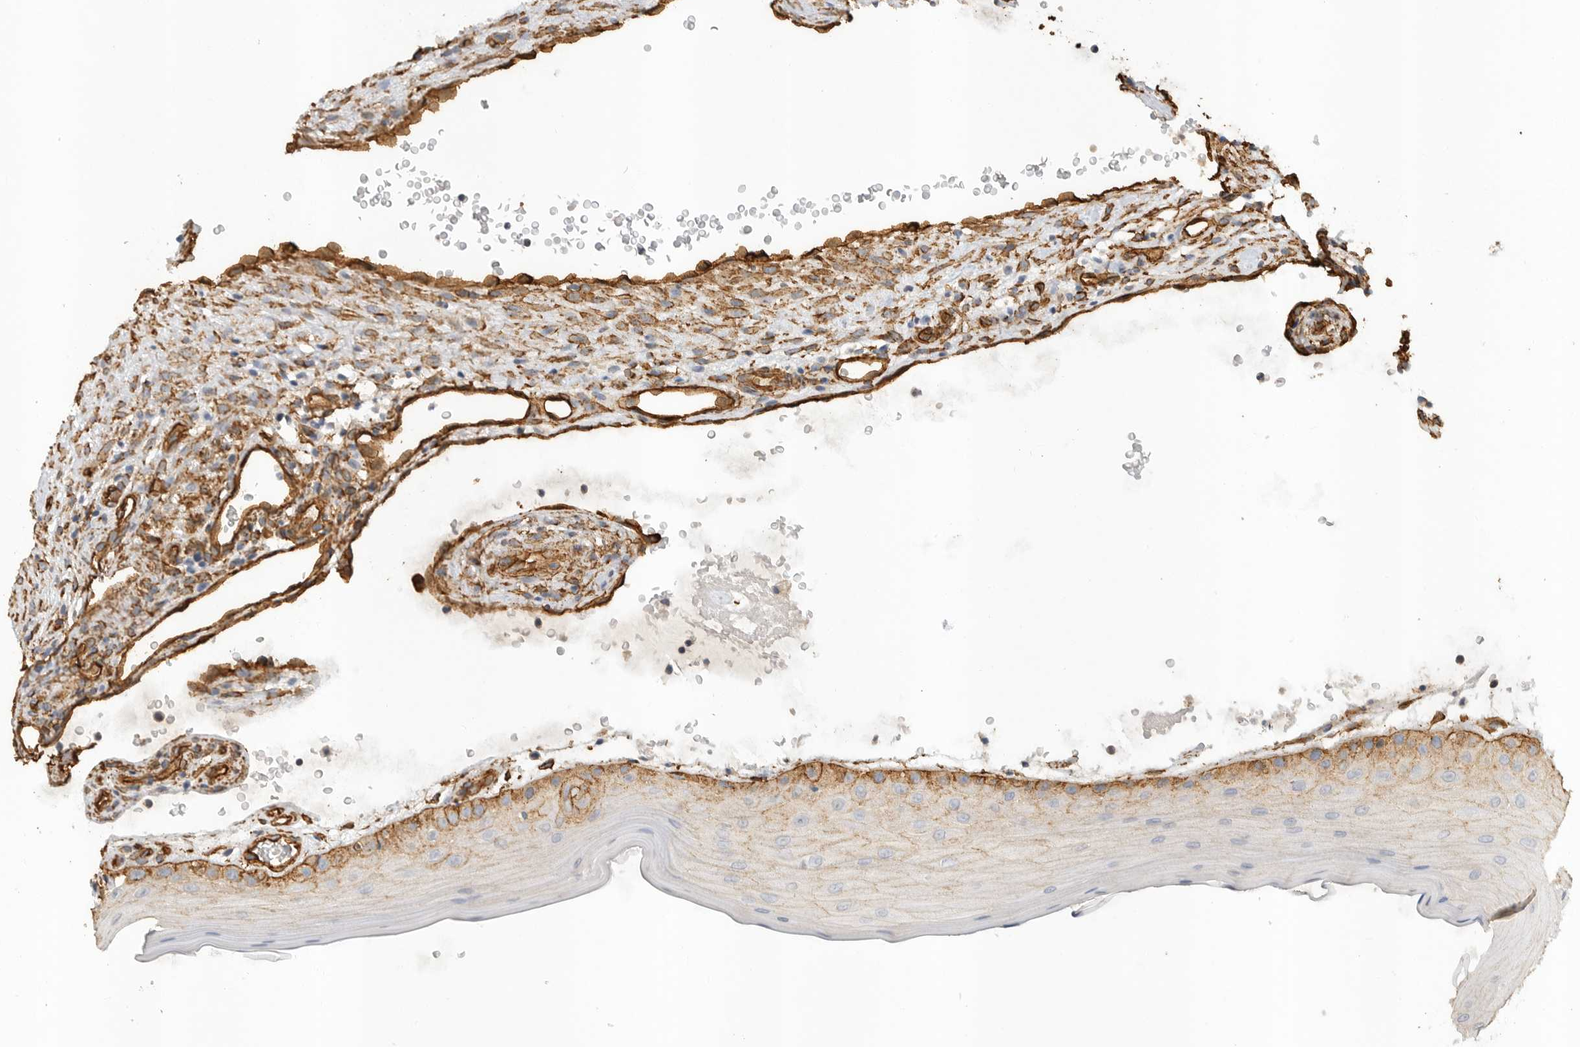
{"staining": {"intensity": "moderate", "quantity": "<25%", "location": "cytoplasmic/membranous"}, "tissue": "oral mucosa", "cell_type": "Squamous epithelial cells", "image_type": "normal", "snomed": [{"axis": "morphology", "description": "Normal tissue, NOS"}, {"axis": "topography", "description": "Oral tissue"}], "caption": "IHC image of unremarkable oral mucosa: human oral mucosa stained using IHC reveals low levels of moderate protein expression localized specifically in the cytoplasmic/membranous of squamous epithelial cells, appearing as a cytoplasmic/membranous brown color.", "gene": "JMJD4", "patient": {"sex": "male", "age": 13}}